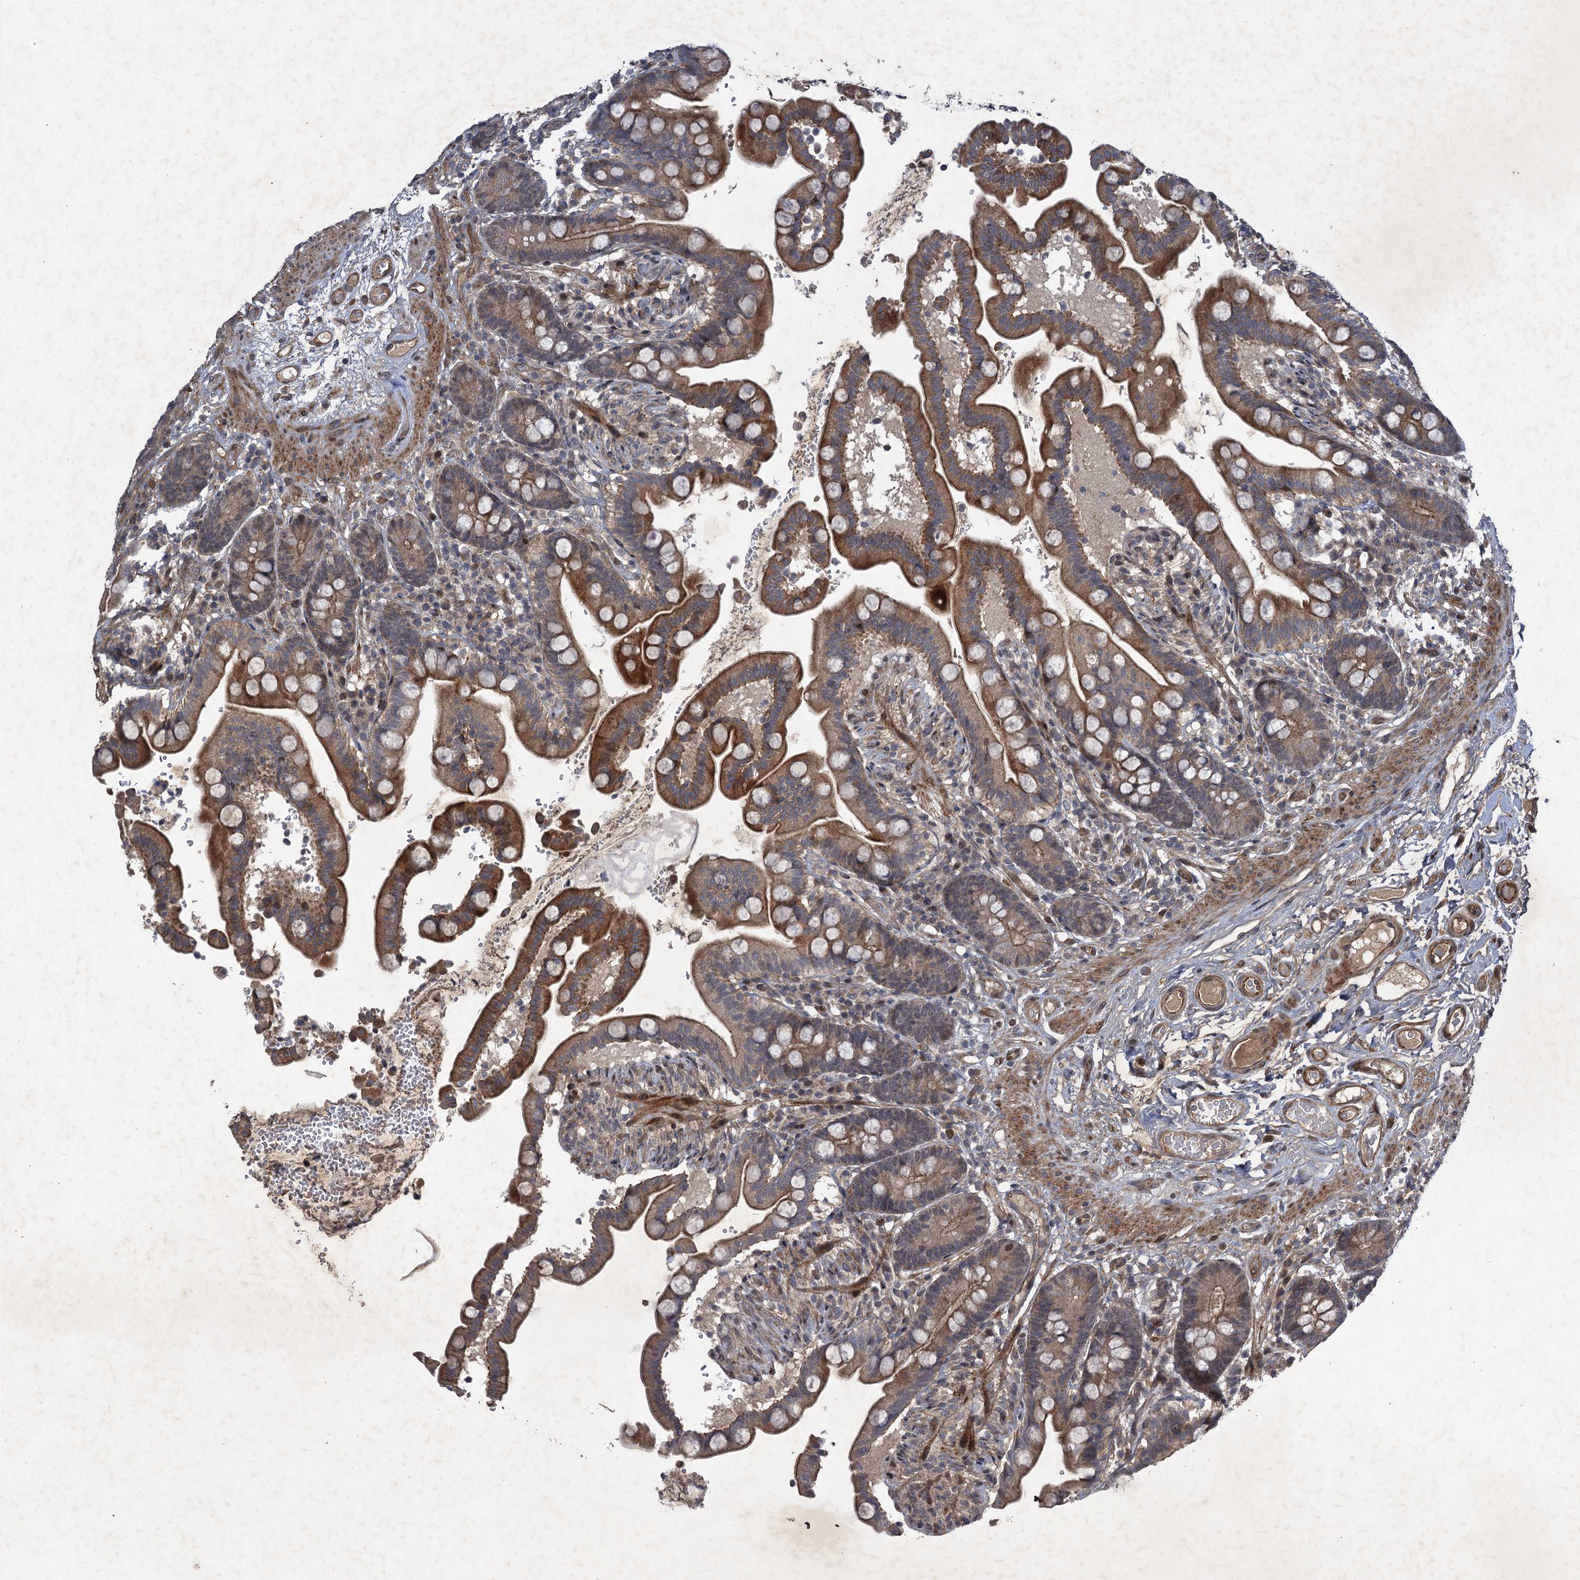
{"staining": {"intensity": "moderate", "quantity": ">75%", "location": "cytoplasmic/membranous"}, "tissue": "colon", "cell_type": "Endothelial cells", "image_type": "normal", "snomed": [{"axis": "morphology", "description": "Normal tissue, NOS"}, {"axis": "topography", "description": "Smooth muscle"}, {"axis": "topography", "description": "Colon"}], "caption": "Immunohistochemistry (IHC) (DAB (3,3'-diaminobenzidine)) staining of normal human colon demonstrates moderate cytoplasmic/membranous protein staining in about >75% of endothelial cells.", "gene": "NUDT22", "patient": {"sex": "male", "age": 73}}